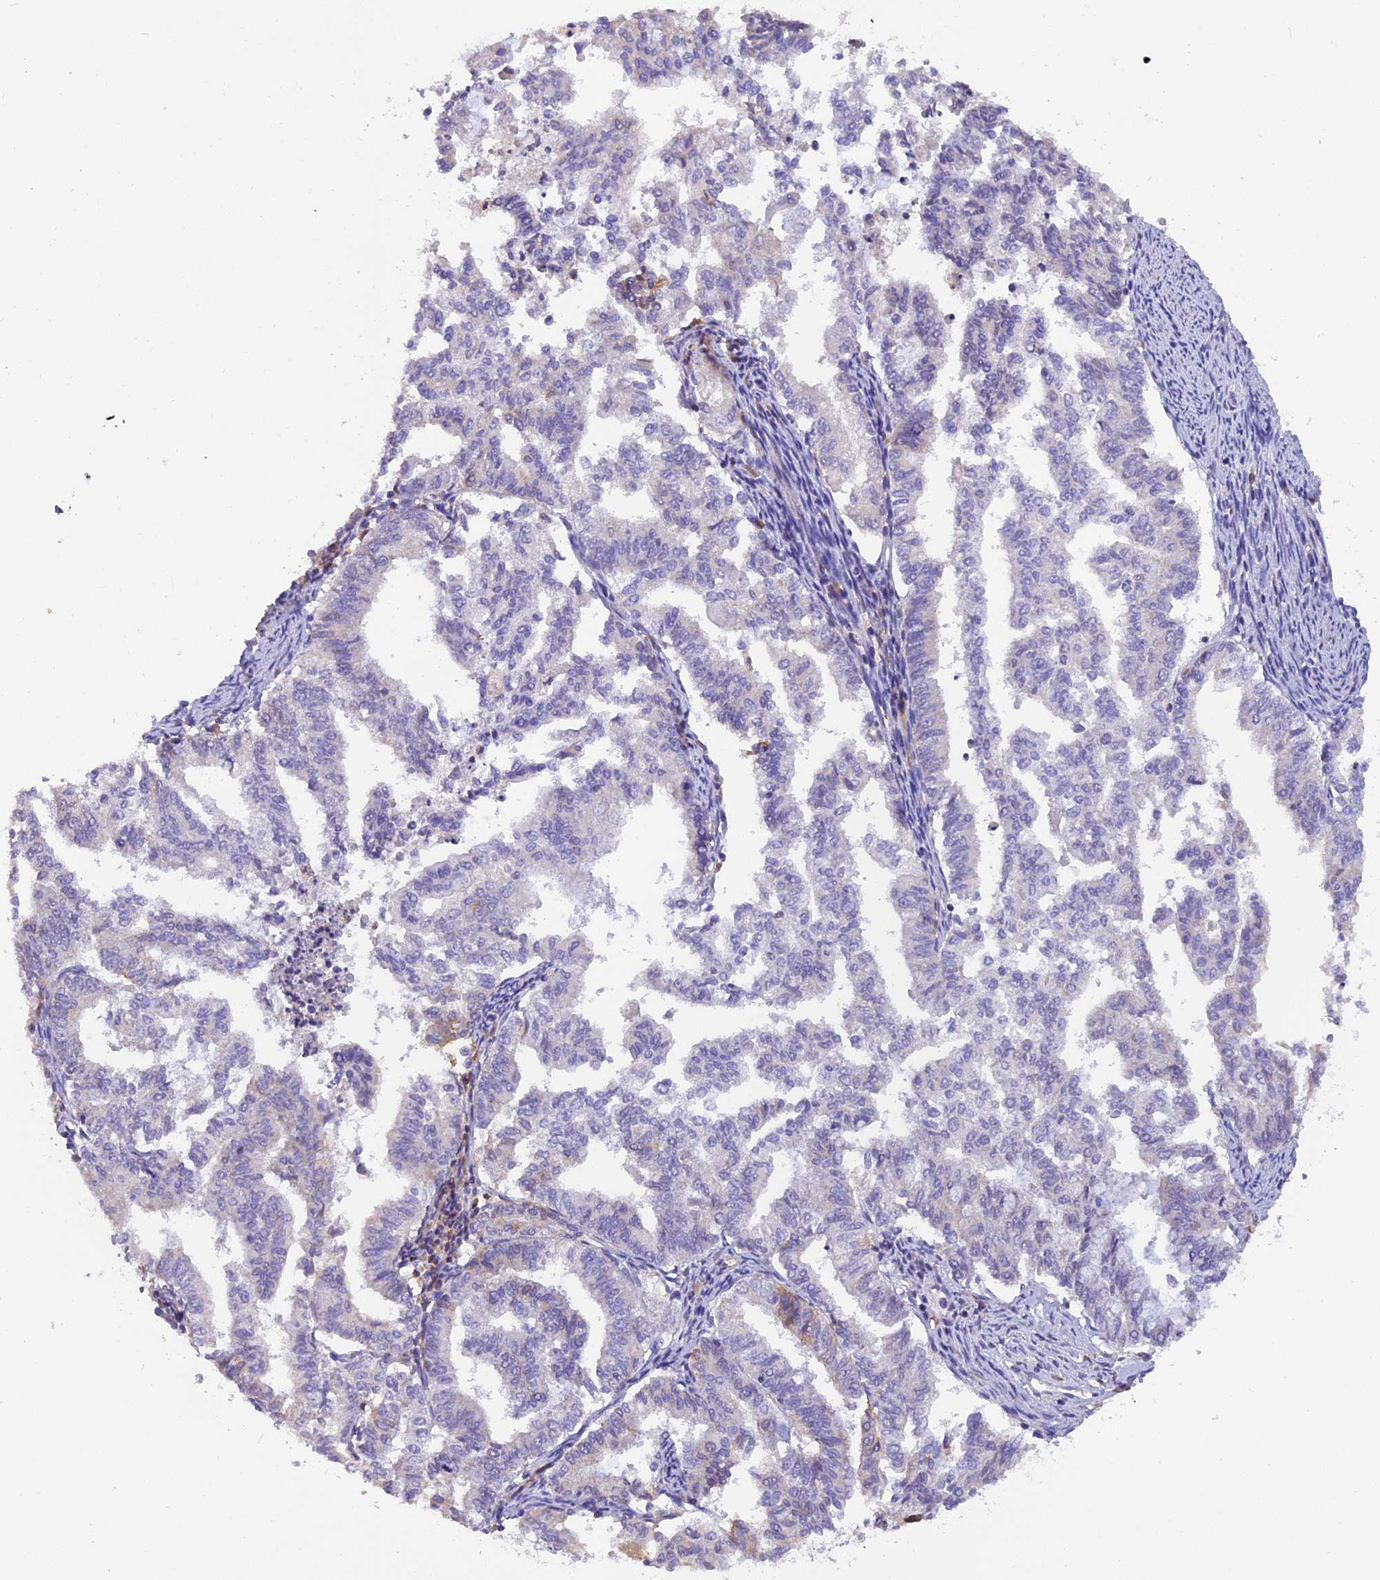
{"staining": {"intensity": "negative", "quantity": "none", "location": "none"}, "tissue": "endometrial cancer", "cell_type": "Tumor cells", "image_type": "cancer", "snomed": [{"axis": "morphology", "description": "Adenocarcinoma, NOS"}, {"axis": "topography", "description": "Endometrium"}], "caption": "A photomicrograph of human endometrial cancer is negative for staining in tumor cells. (DAB immunohistochemistry visualized using brightfield microscopy, high magnification).", "gene": "LPXN", "patient": {"sex": "female", "age": 79}}